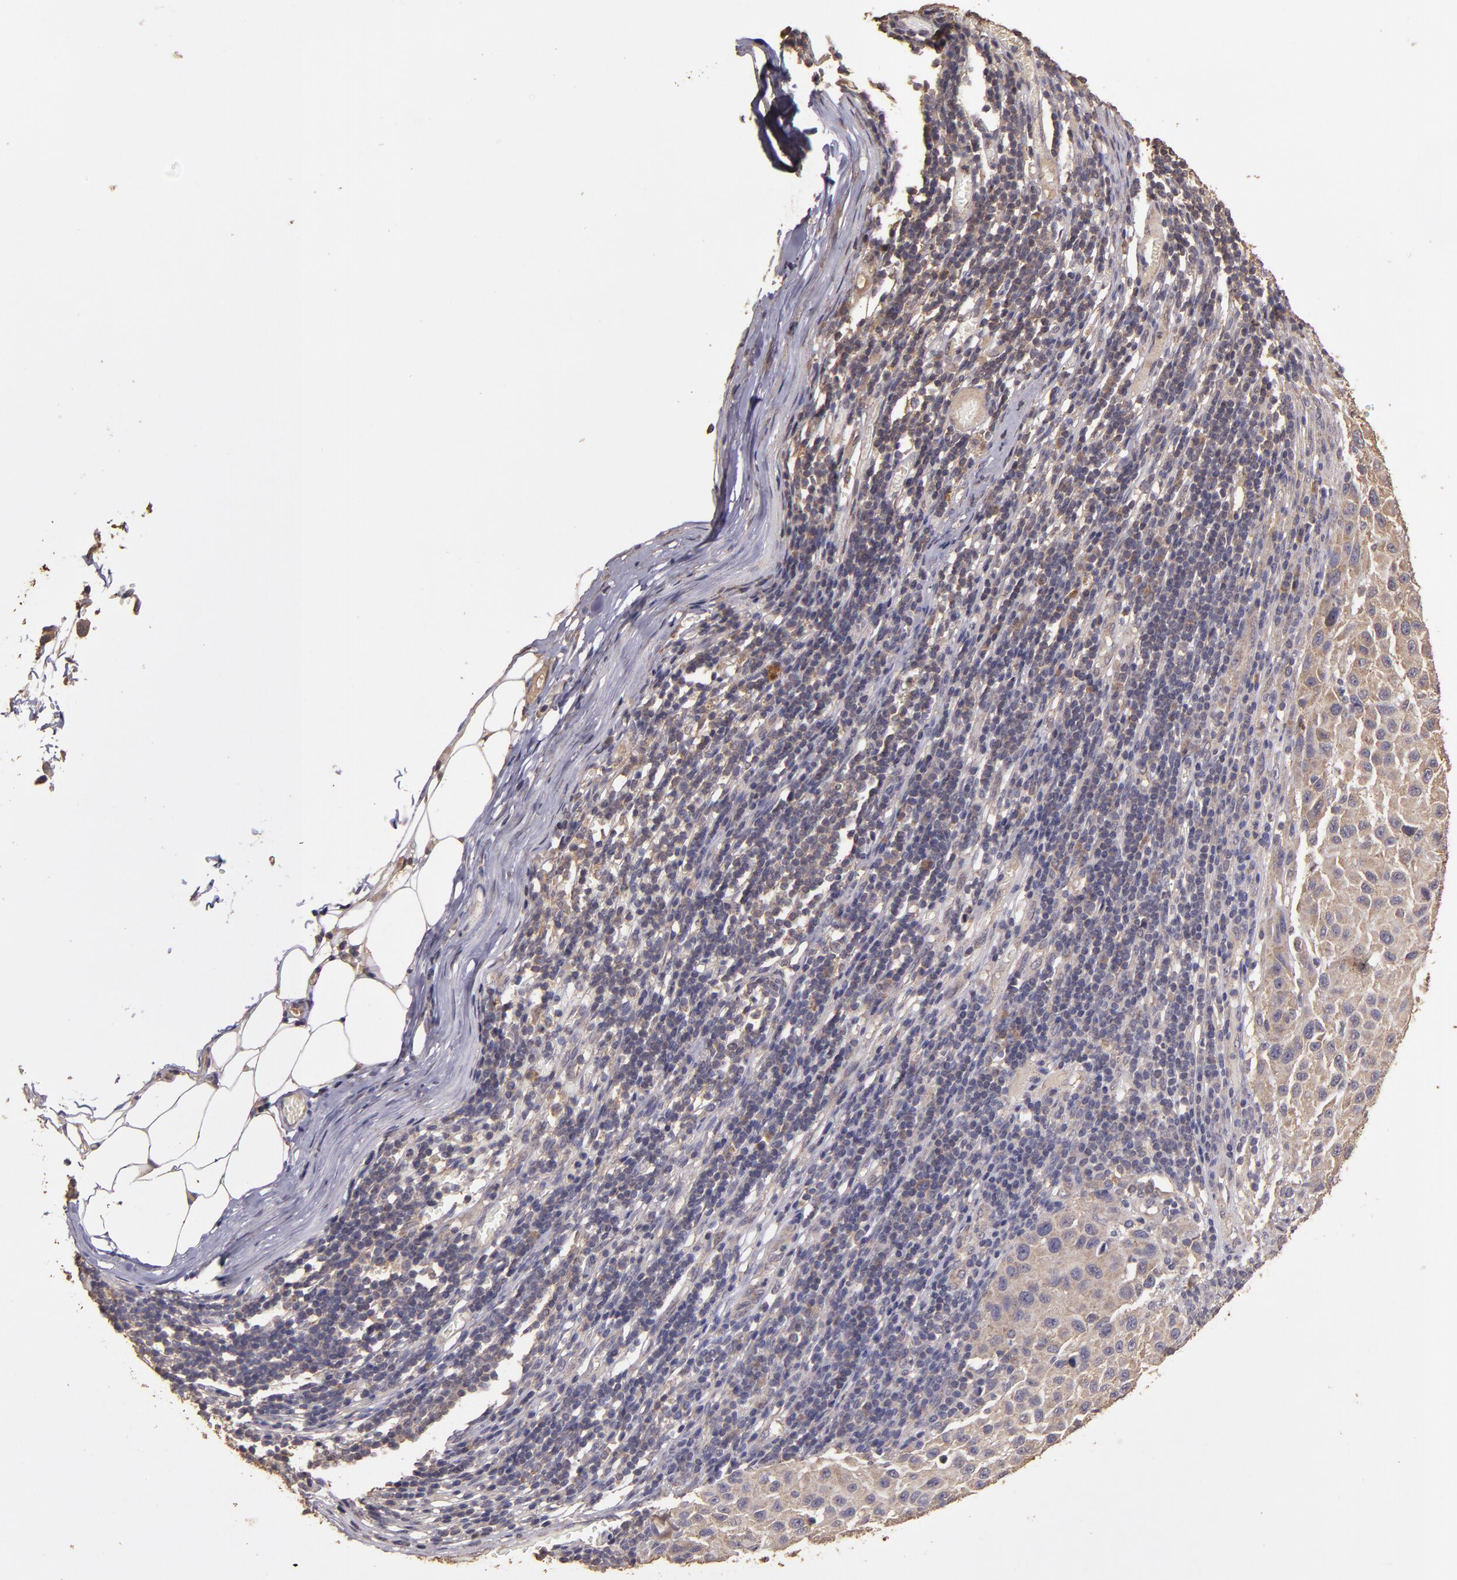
{"staining": {"intensity": "weak", "quantity": ">75%", "location": "cytoplasmic/membranous"}, "tissue": "melanoma", "cell_type": "Tumor cells", "image_type": "cancer", "snomed": [{"axis": "morphology", "description": "Malignant melanoma, Metastatic site"}, {"axis": "topography", "description": "Lymph node"}], "caption": "Immunohistochemistry (IHC) photomicrograph of neoplastic tissue: human malignant melanoma (metastatic site) stained using IHC reveals low levels of weak protein expression localized specifically in the cytoplasmic/membranous of tumor cells, appearing as a cytoplasmic/membranous brown color.", "gene": "HECTD1", "patient": {"sex": "male", "age": 61}}